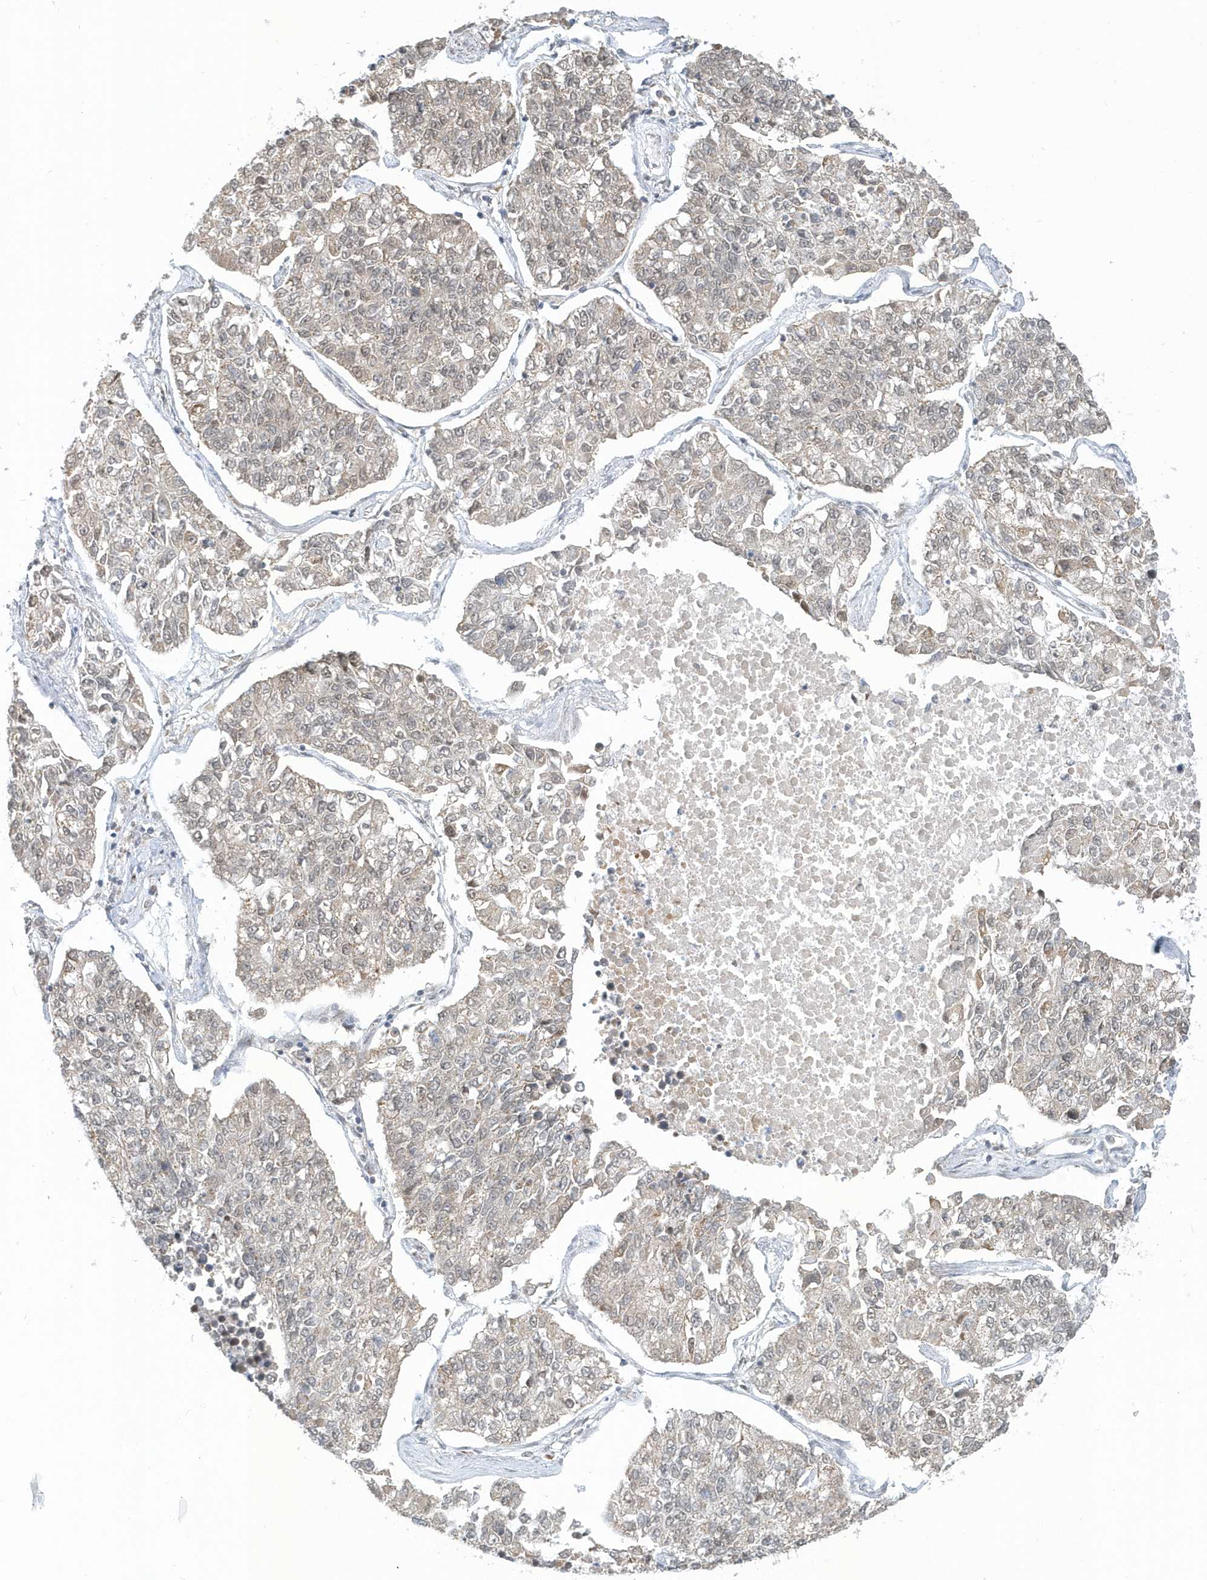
{"staining": {"intensity": "weak", "quantity": "25%-75%", "location": "nuclear"}, "tissue": "lung cancer", "cell_type": "Tumor cells", "image_type": "cancer", "snomed": [{"axis": "morphology", "description": "Adenocarcinoma, NOS"}, {"axis": "topography", "description": "Lung"}], "caption": "A histopathology image of lung cancer (adenocarcinoma) stained for a protein reveals weak nuclear brown staining in tumor cells.", "gene": "PSMD6", "patient": {"sex": "male", "age": 49}}